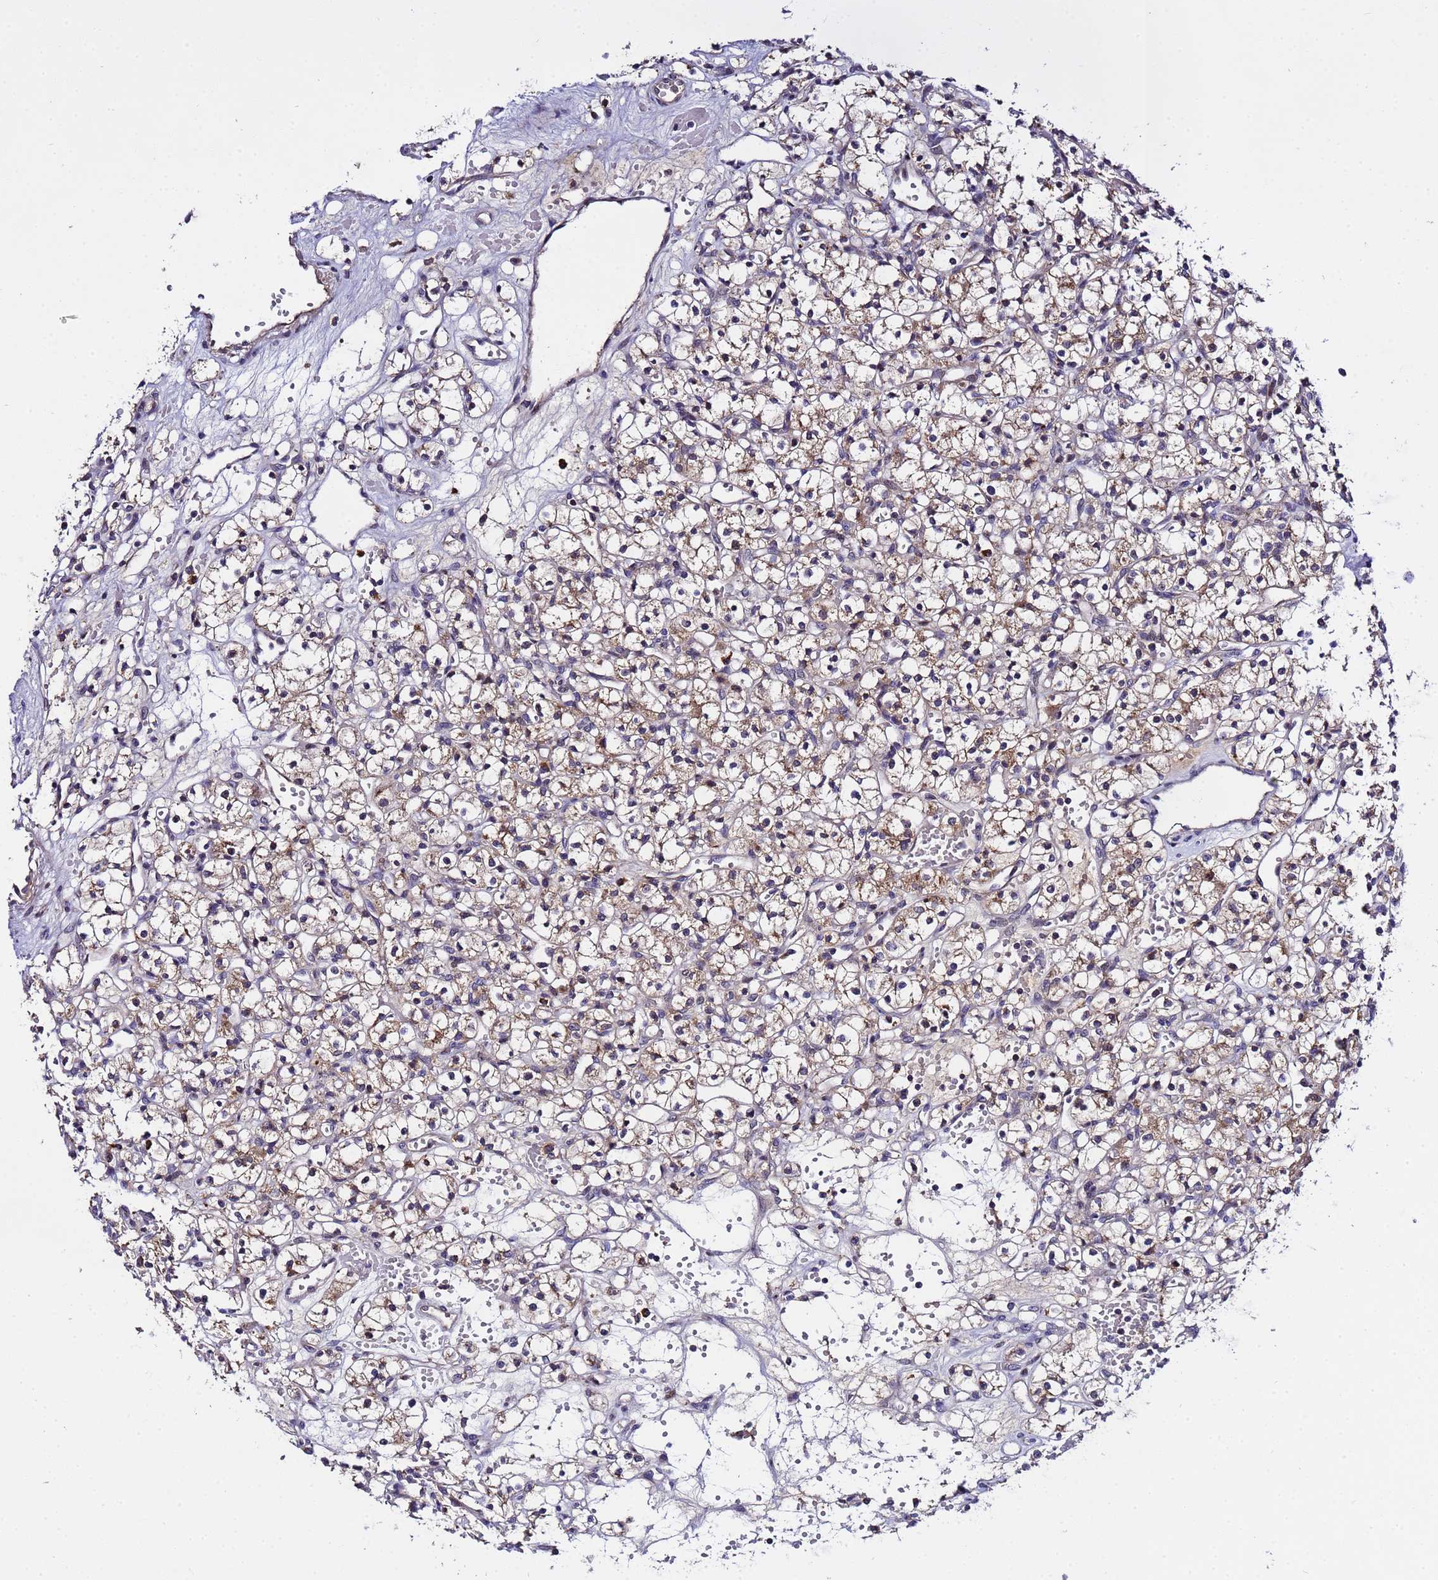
{"staining": {"intensity": "moderate", "quantity": "<25%", "location": "cytoplasmic/membranous"}, "tissue": "renal cancer", "cell_type": "Tumor cells", "image_type": "cancer", "snomed": [{"axis": "morphology", "description": "Adenocarcinoma, NOS"}, {"axis": "topography", "description": "Kidney"}], "caption": "Immunohistochemical staining of adenocarcinoma (renal) displays low levels of moderate cytoplasmic/membranous positivity in about <25% of tumor cells.", "gene": "PLXDC2", "patient": {"sex": "female", "age": 59}}